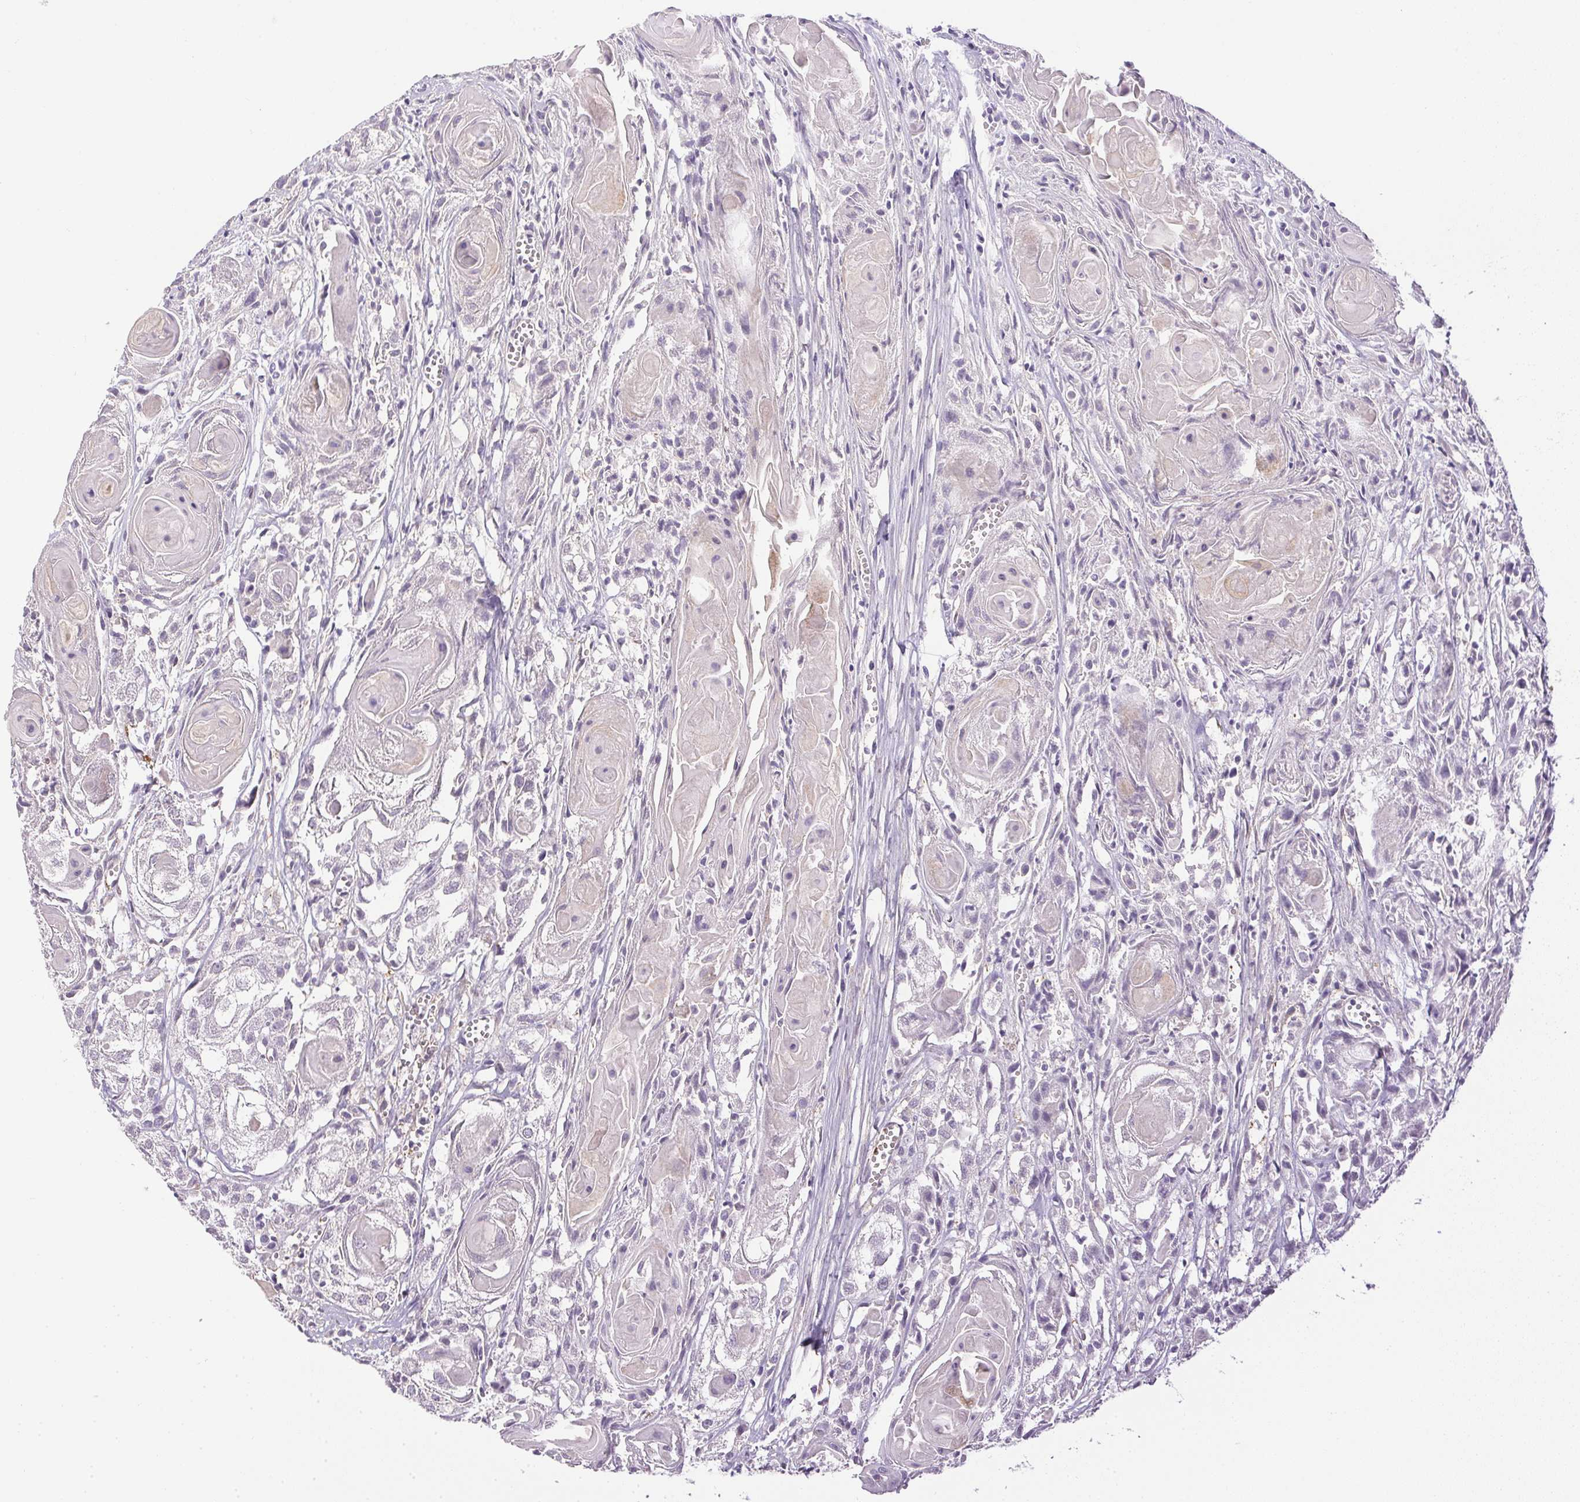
{"staining": {"intensity": "negative", "quantity": "none", "location": "none"}, "tissue": "head and neck cancer", "cell_type": "Tumor cells", "image_type": "cancer", "snomed": [{"axis": "morphology", "description": "Squamous cell carcinoma, NOS"}, {"axis": "topography", "description": "Head-Neck"}], "caption": "An IHC photomicrograph of head and neck squamous cell carcinoma is shown. There is no staining in tumor cells of head and neck squamous cell carcinoma.", "gene": "PRL", "patient": {"sex": "female", "age": 80}}